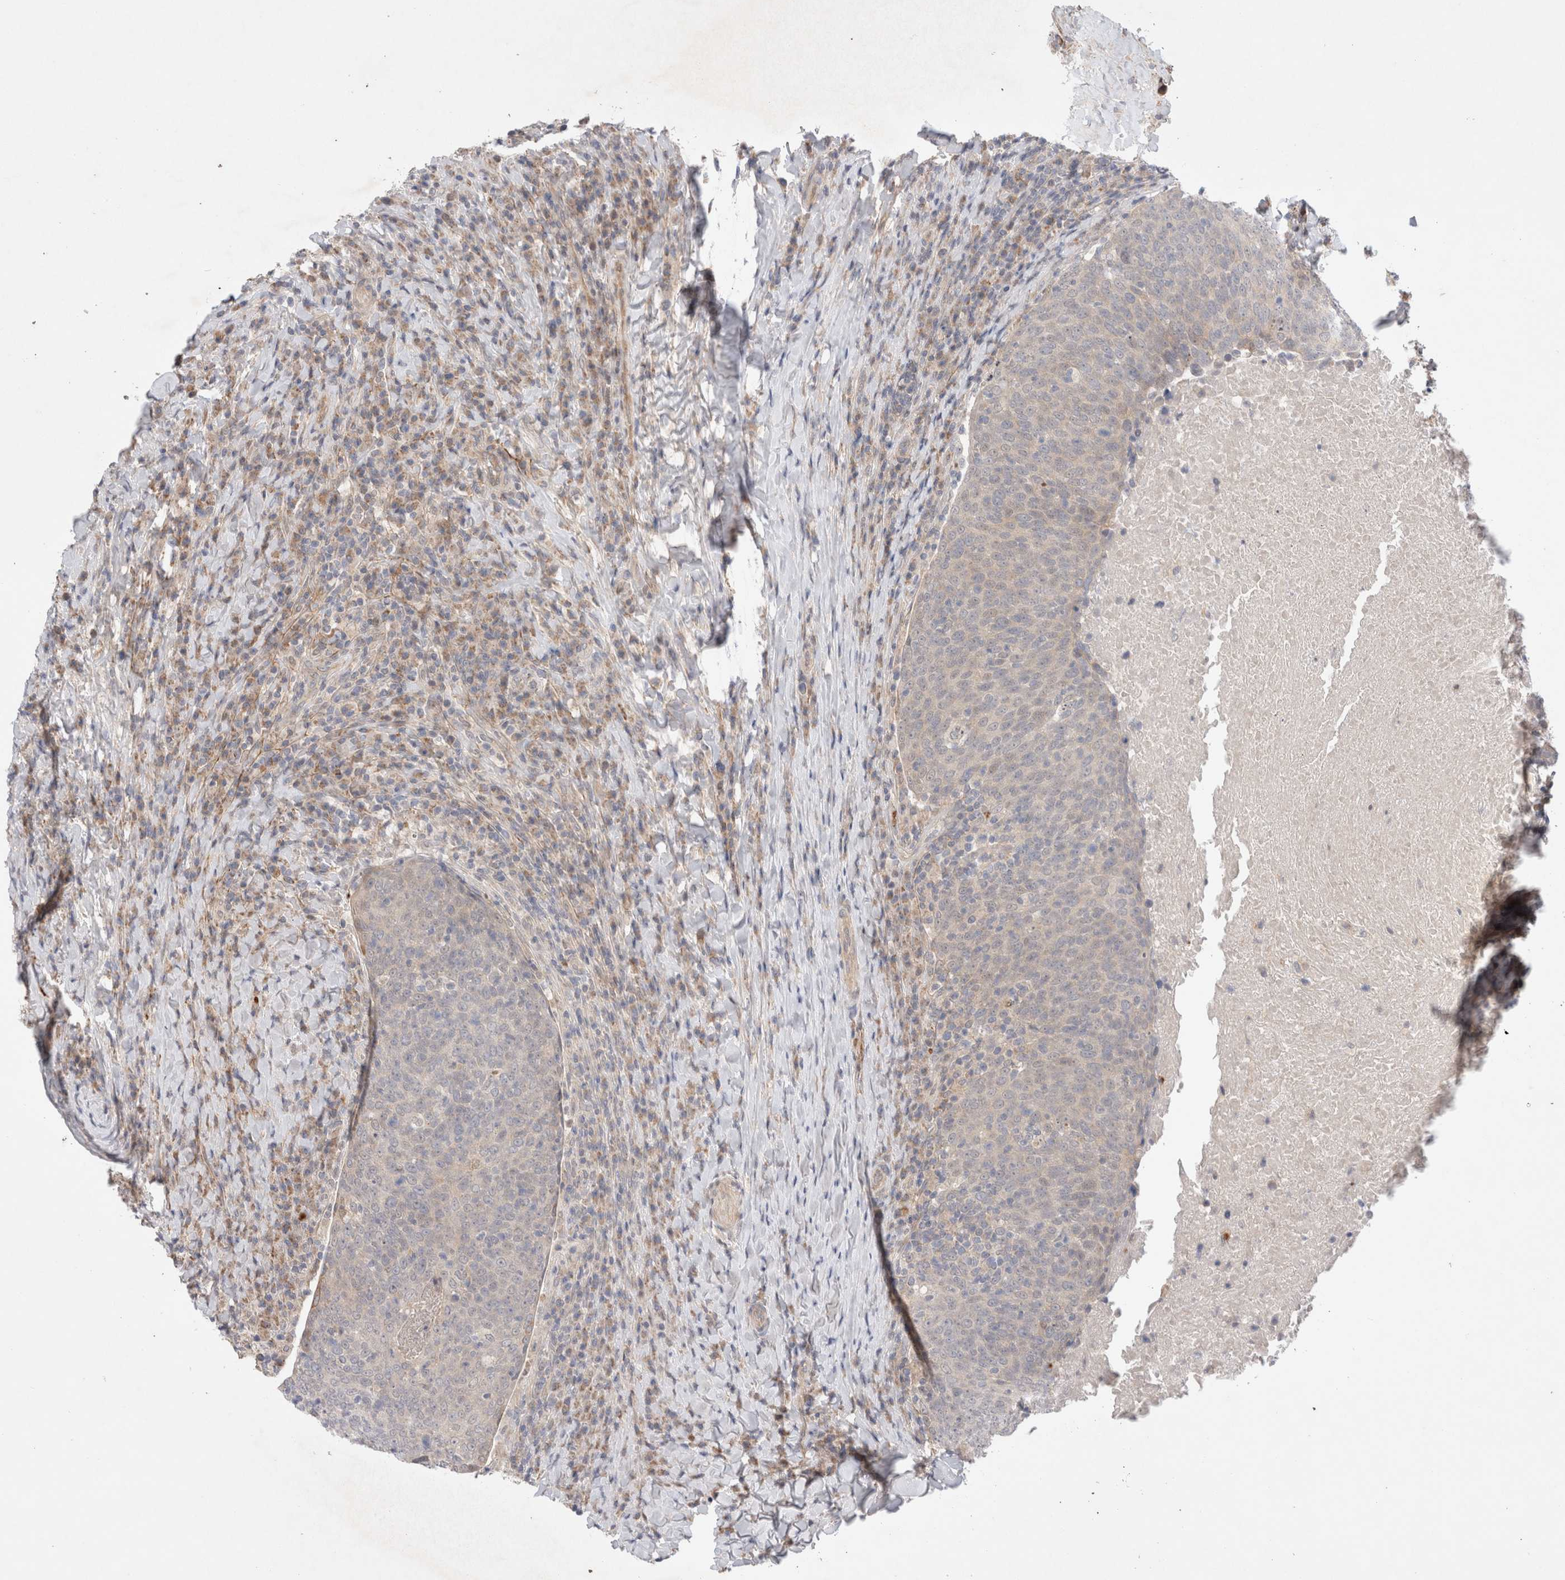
{"staining": {"intensity": "weak", "quantity": "<25%", "location": "cytoplasmic/membranous"}, "tissue": "head and neck cancer", "cell_type": "Tumor cells", "image_type": "cancer", "snomed": [{"axis": "morphology", "description": "Squamous cell carcinoma, NOS"}, {"axis": "morphology", "description": "Squamous cell carcinoma, metastatic, NOS"}, {"axis": "topography", "description": "Lymph node"}, {"axis": "topography", "description": "Head-Neck"}], "caption": "Immunohistochemistry (IHC) histopathology image of neoplastic tissue: head and neck cancer (squamous cell carcinoma) stained with DAB (3,3'-diaminobenzidine) reveals no significant protein positivity in tumor cells. (DAB (3,3'-diaminobenzidine) immunohistochemistry visualized using brightfield microscopy, high magnification).", "gene": "GSDMB", "patient": {"sex": "male", "age": 62}}